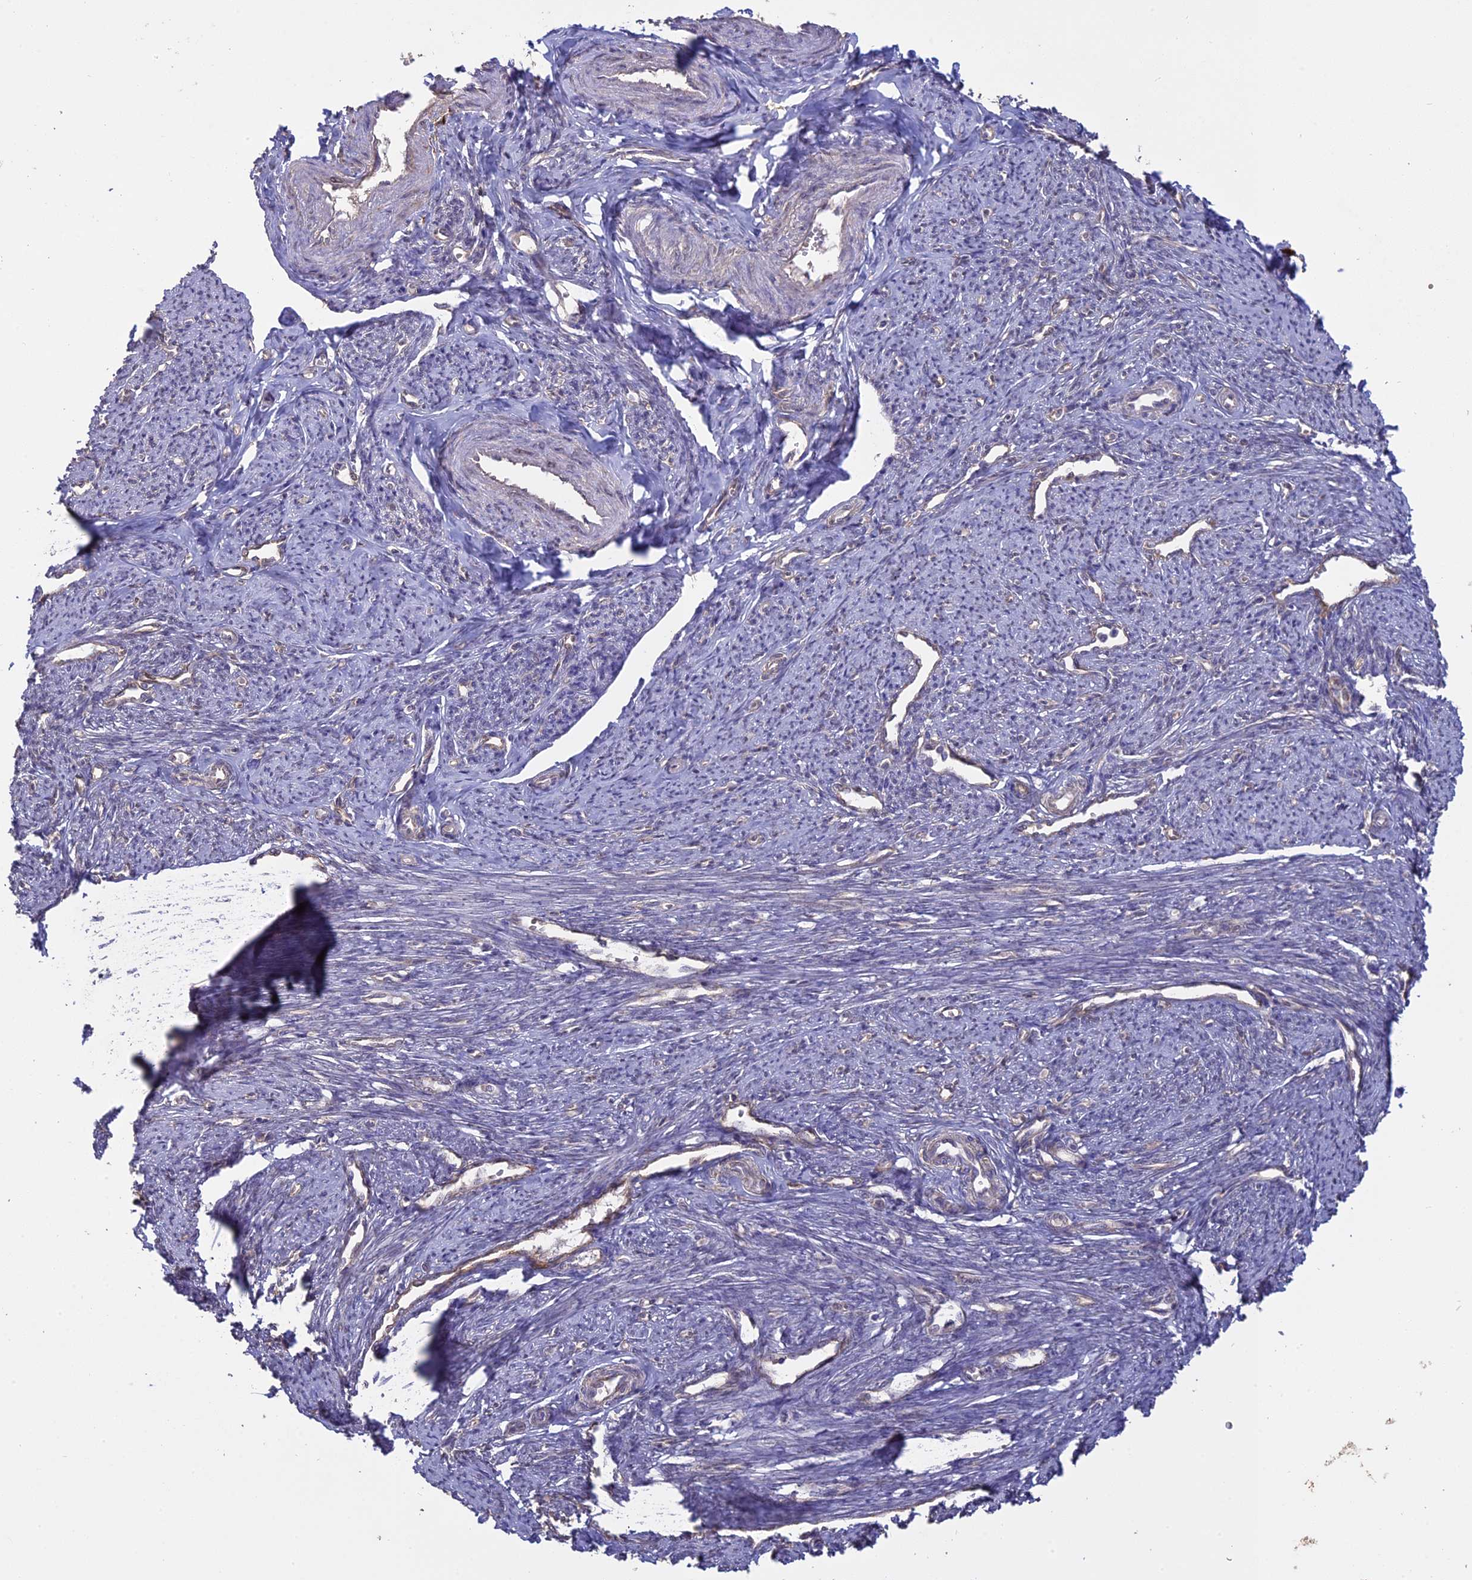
{"staining": {"intensity": "moderate", "quantity": "25%-75%", "location": "cytoplasmic/membranous"}, "tissue": "smooth muscle", "cell_type": "Smooth muscle cells", "image_type": "normal", "snomed": [{"axis": "morphology", "description": "Normal tissue, NOS"}, {"axis": "topography", "description": "Smooth muscle"}, {"axis": "topography", "description": "Uterus"}], "caption": "A photomicrograph showing moderate cytoplasmic/membranous expression in approximately 25%-75% of smooth muscle cells in unremarkable smooth muscle, as visualized by brown immunohistochemical staining.", "gene": "PPIC", "patient": {"sex": "female", "age": 59}}